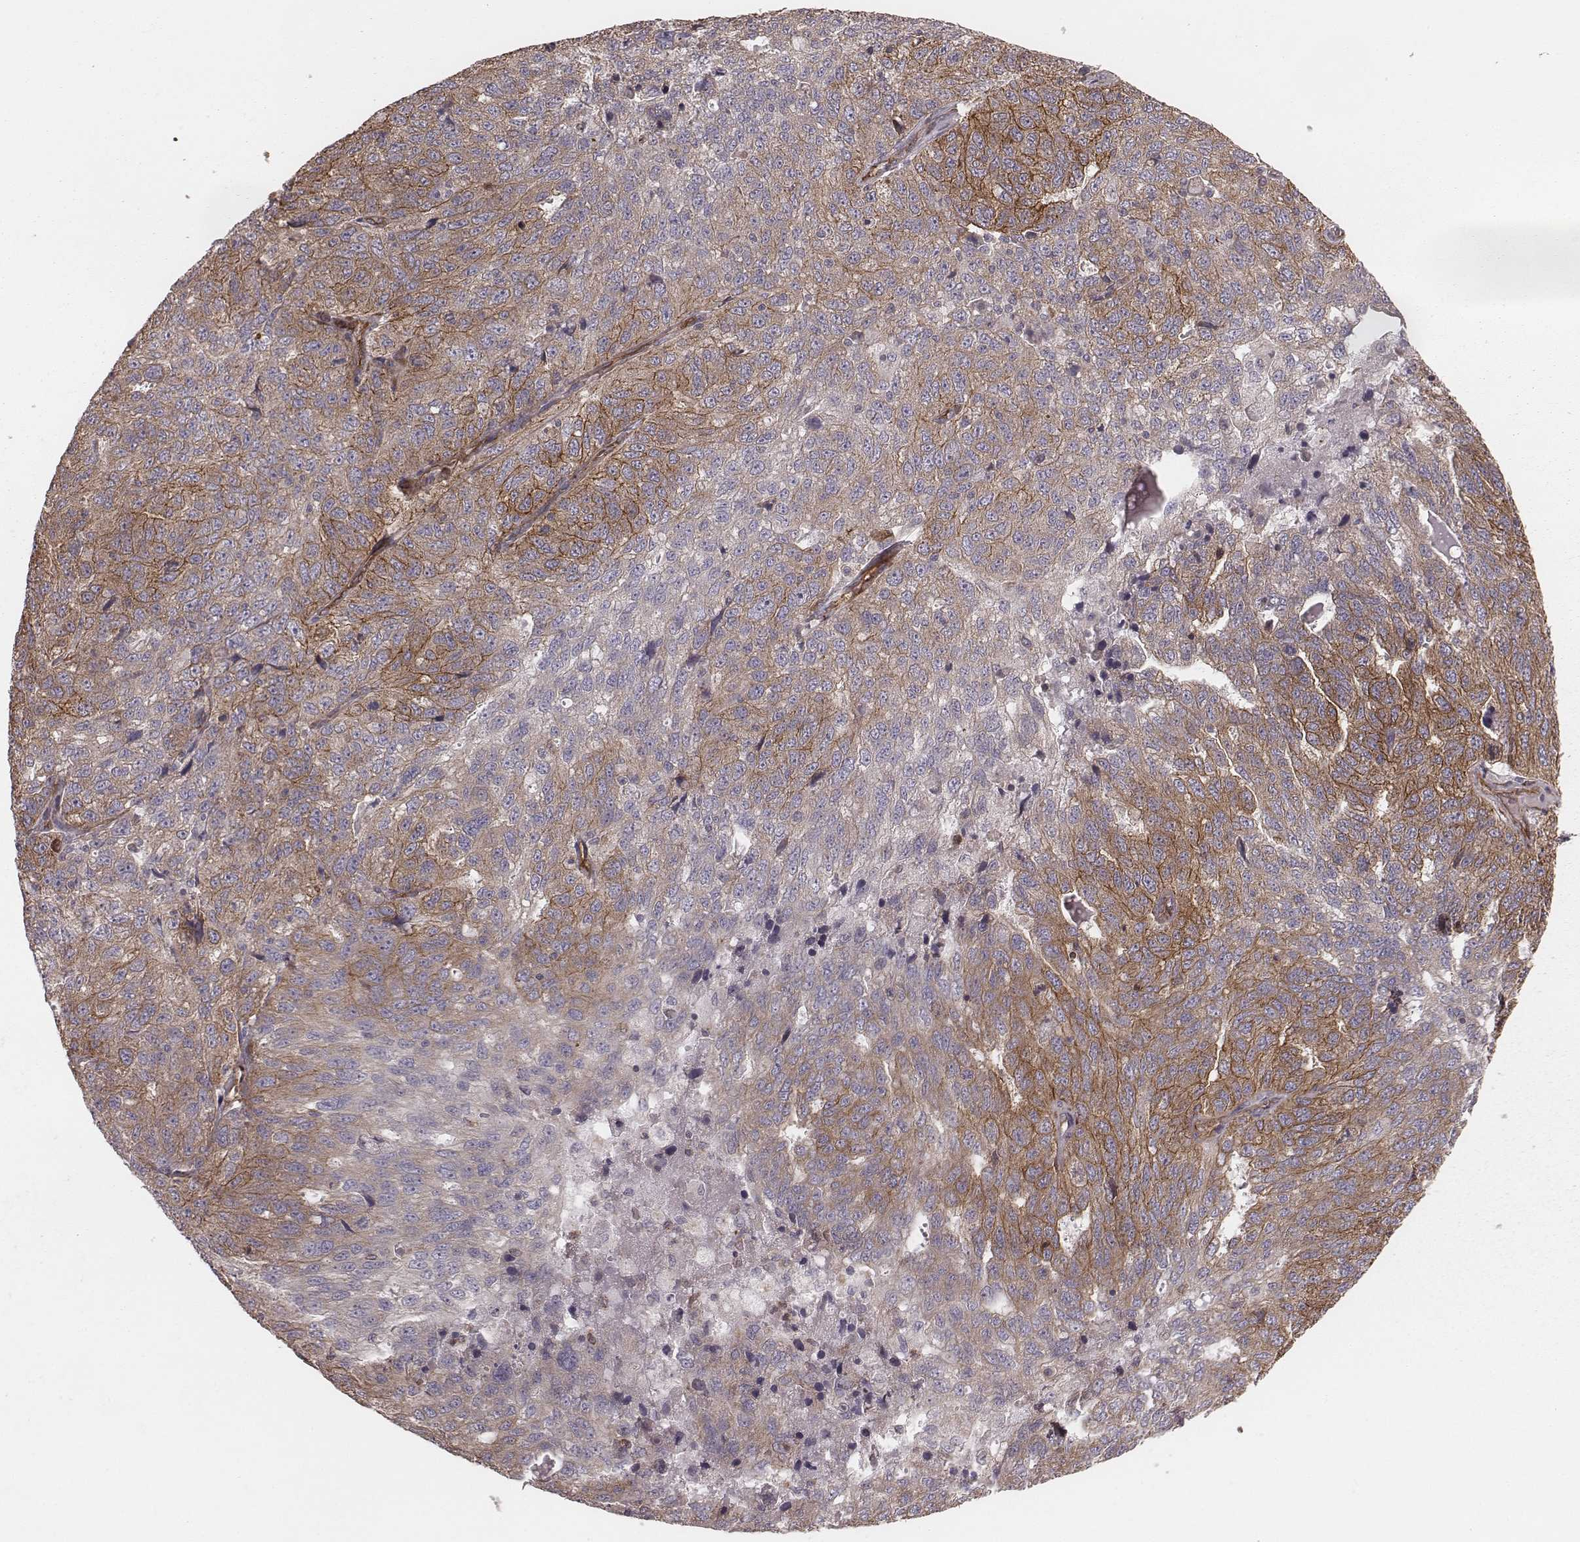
{"staining": {"intensity": "moderate", "quantity": "25%-75%", "location": "cytoplasmic/membranous"}, "tissue": "ovarian cancer", "cell_type": "Tumor cells", "image_type": "cancer", "snomed": [{"axis": "morphology", "description": "Cystadenocarcinoma, serous, NOS"}, {"axis": "topography", "description": "Ovary"}], "caption": "This micrograph reveals immunohistochemistry staining of human ovarian cancer (serous cystadenocarcinoma), with medium moderate cytoplasmic/membranous staining in approximately 25%-75% of tumor cells.", "gene": "PALMD", "patient": {"sex": "female", "age": 71}}